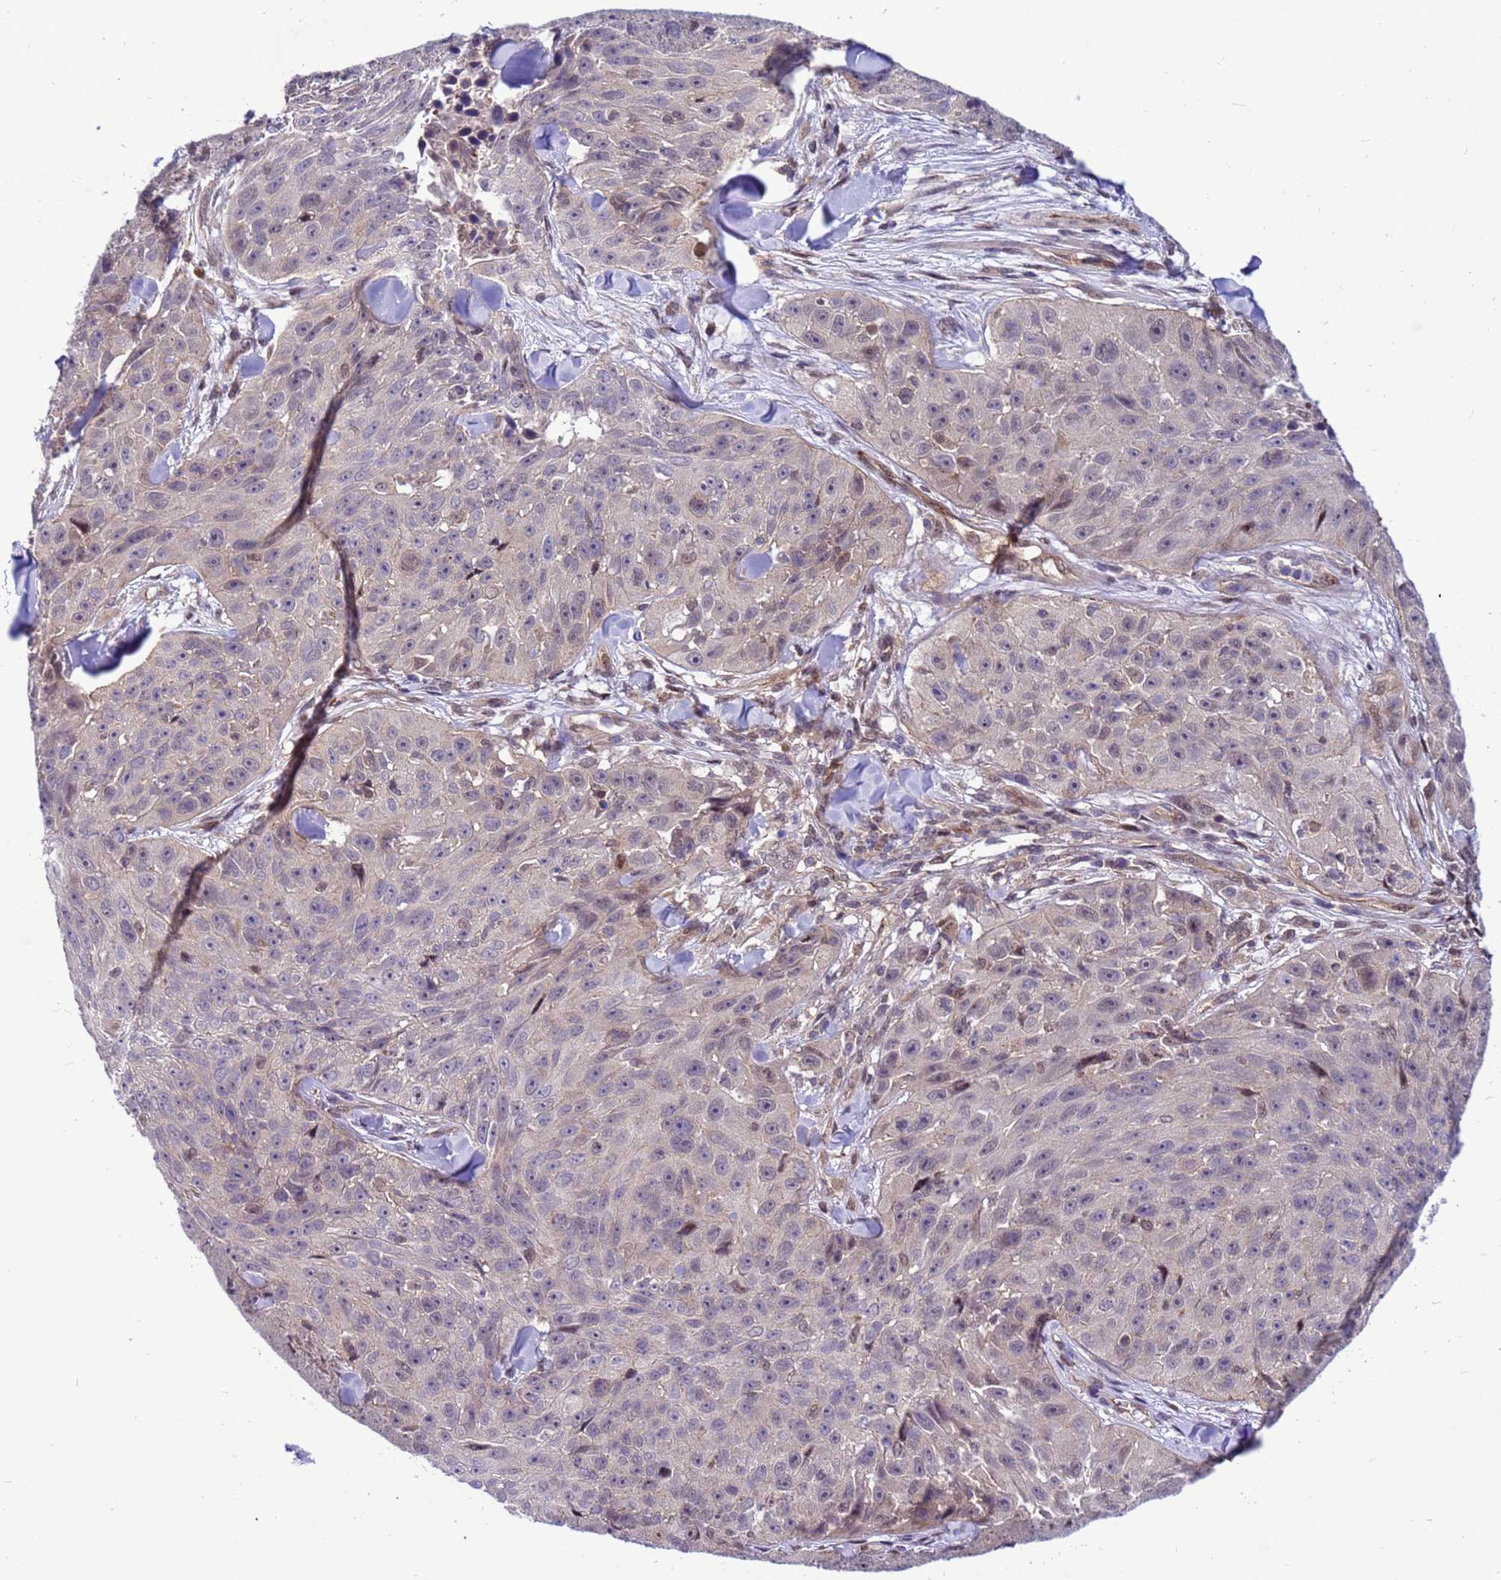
{"staining": {"intensity": "negative", "quantity": "none", "location": "none"}, "tissue": "skin cancer", "cell_type": "Tumor cells", "image_type": "cancer", "snomed": [{"axis": "morphology", "description": "Squamous cell carcinoma, NOS"}, {"axis": "topography", "description": "Skin"}], "caption": "An immunohistochemistry (IHC) photomicrograph of squamous cell carcinoma (skin) is shown. There is no staining in tumor cells of squamous cell carcinoma (skin).", "gene": "RASD1", "patient": {"sex": "female", "age": 87}}